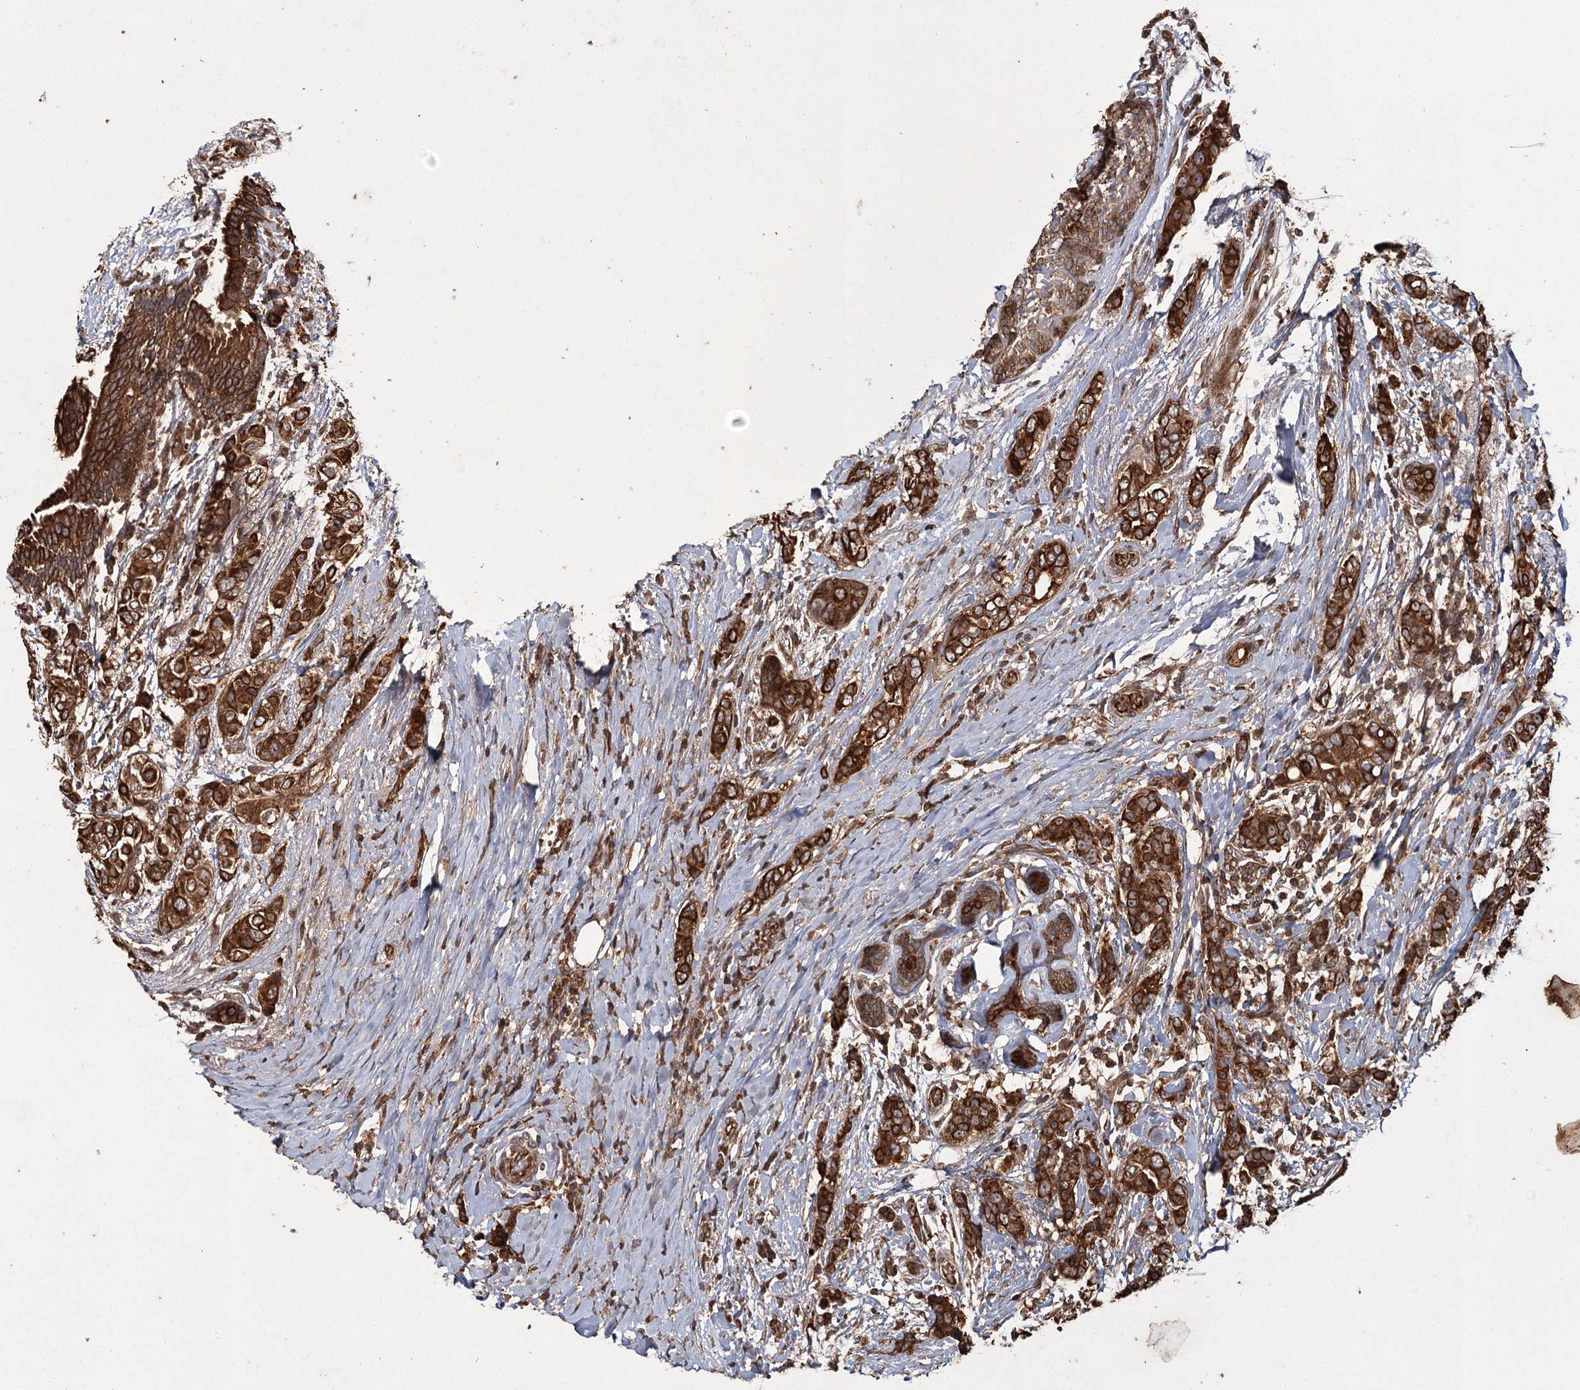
{"staining": {"intensity": "strong", "quantity": ">75%", "location": "cytoplasmic/membranous"}, "tissue": "breast cancer", "cell_type": "Tumor cells", "image_type": "cancer", "snomed": [{"axis": "morphology", "description": "Lobular carcinoma"}, {"axis": "topography", "description": "Breast"}], "caption": "DAB (3,3'-diaminobenzidine) immunohistochemical staining of breast cancer (lobular carcinoma) demonstrates strong cytoplasmic/membranous protein expression in about >75% of tumor cells. (brown staining indicates protein expression, while blue staining denotes nuclei).", "gene": "RPAP3", "patient": {"sex": "female", "age": 51}}